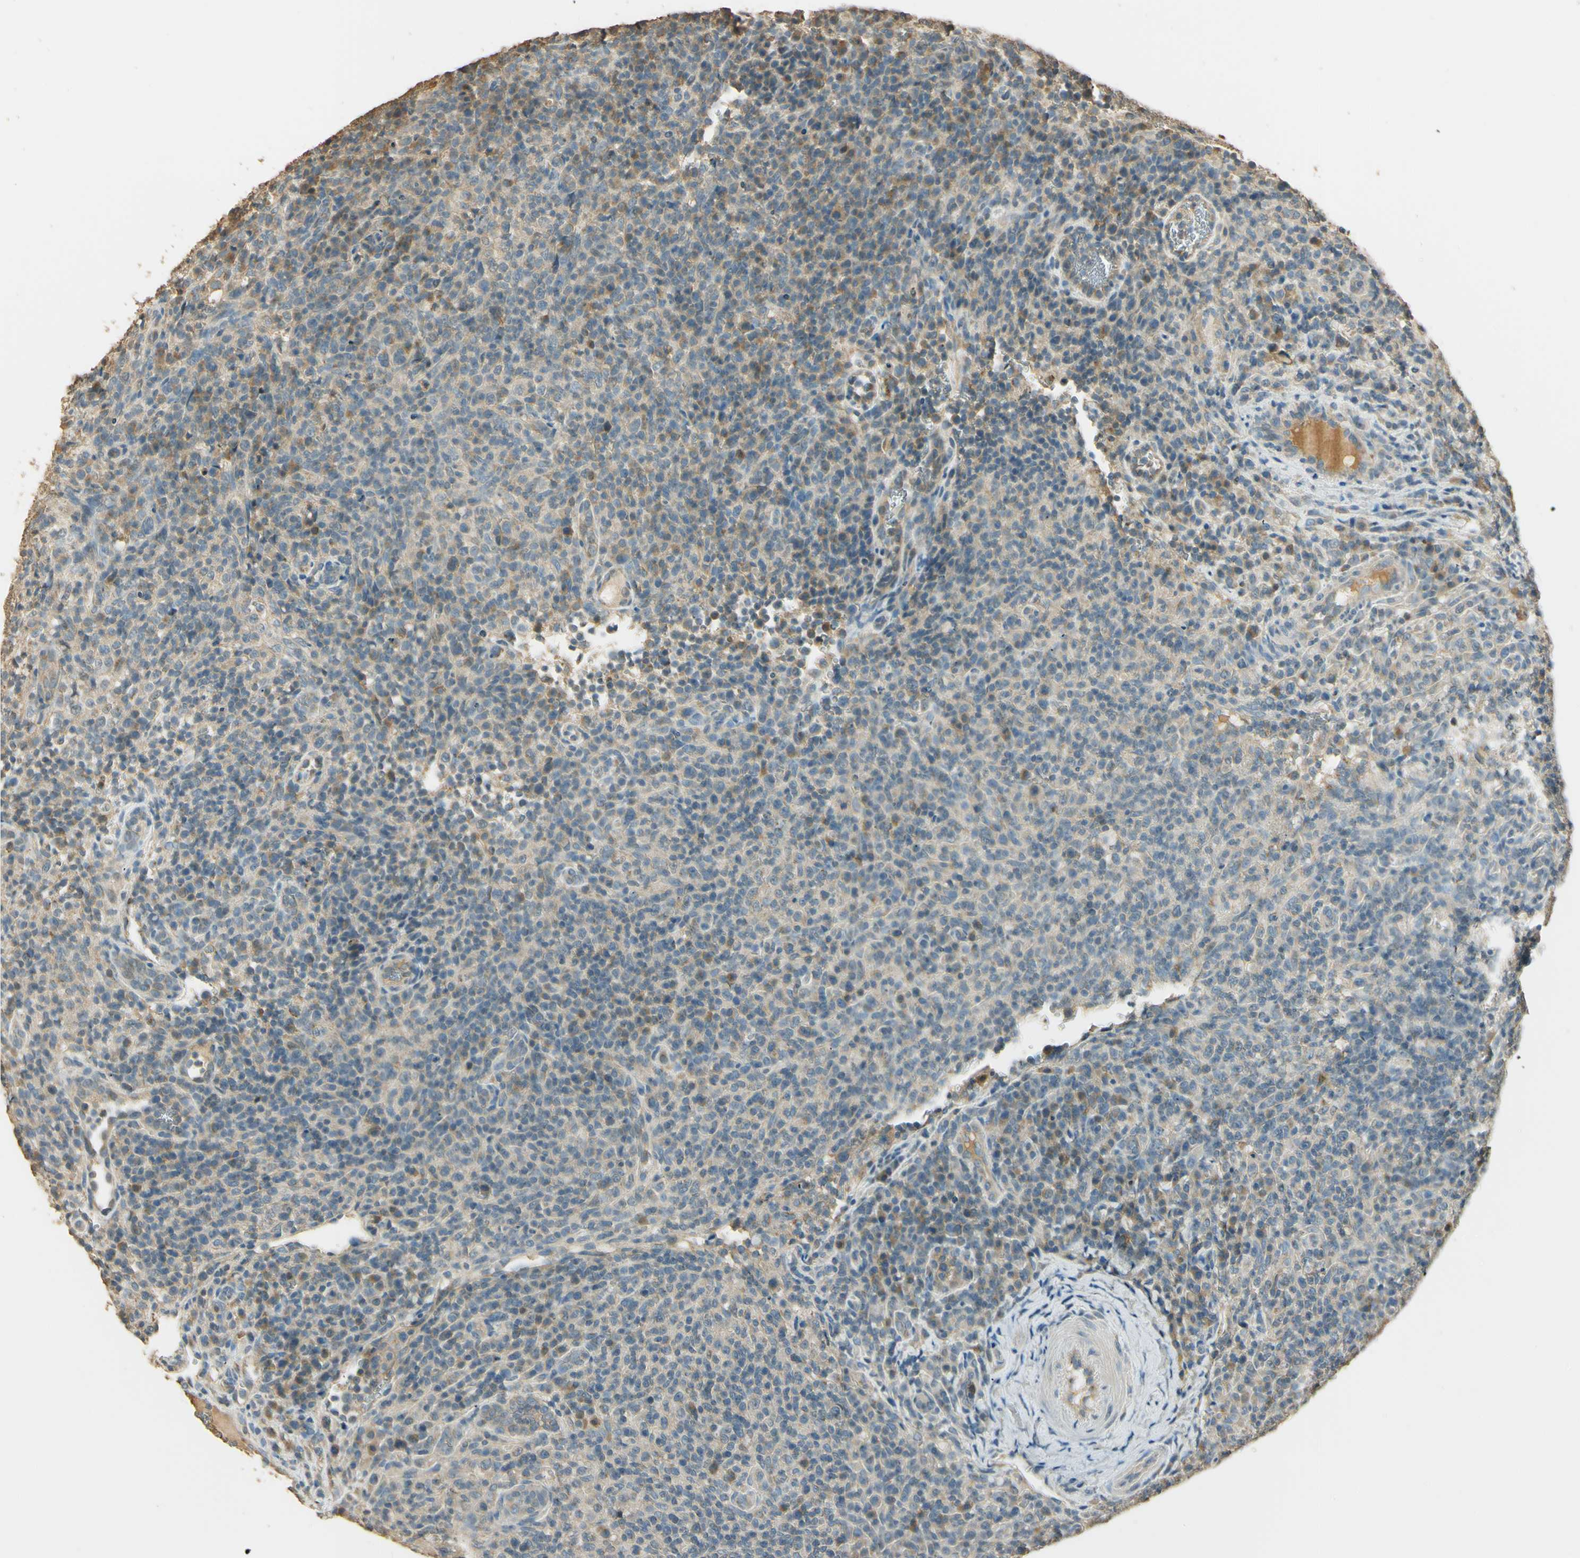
{"staining": {"intensity": "weak", "quantity": "25%-75%", "location": "cytoplasmic/membranous"}, "tissue": "lymphoma", "cell_type": "Tumor cells", "image_type": "cancer", "snomed": [{"axis": "morphology", "description": "Malignant lymphoma, non-Hodgkin's type, High grade"}, {"axis": "topography", "description": "Lymph node"}], "caption": "DAB immunohistochemical staining of lymphoma shows weak cytoplasmic/membranous protein staining in about 25%-75% of tumor cells.", "gene": "UXS1", "patient": {"sex": "female", "age": 76}}